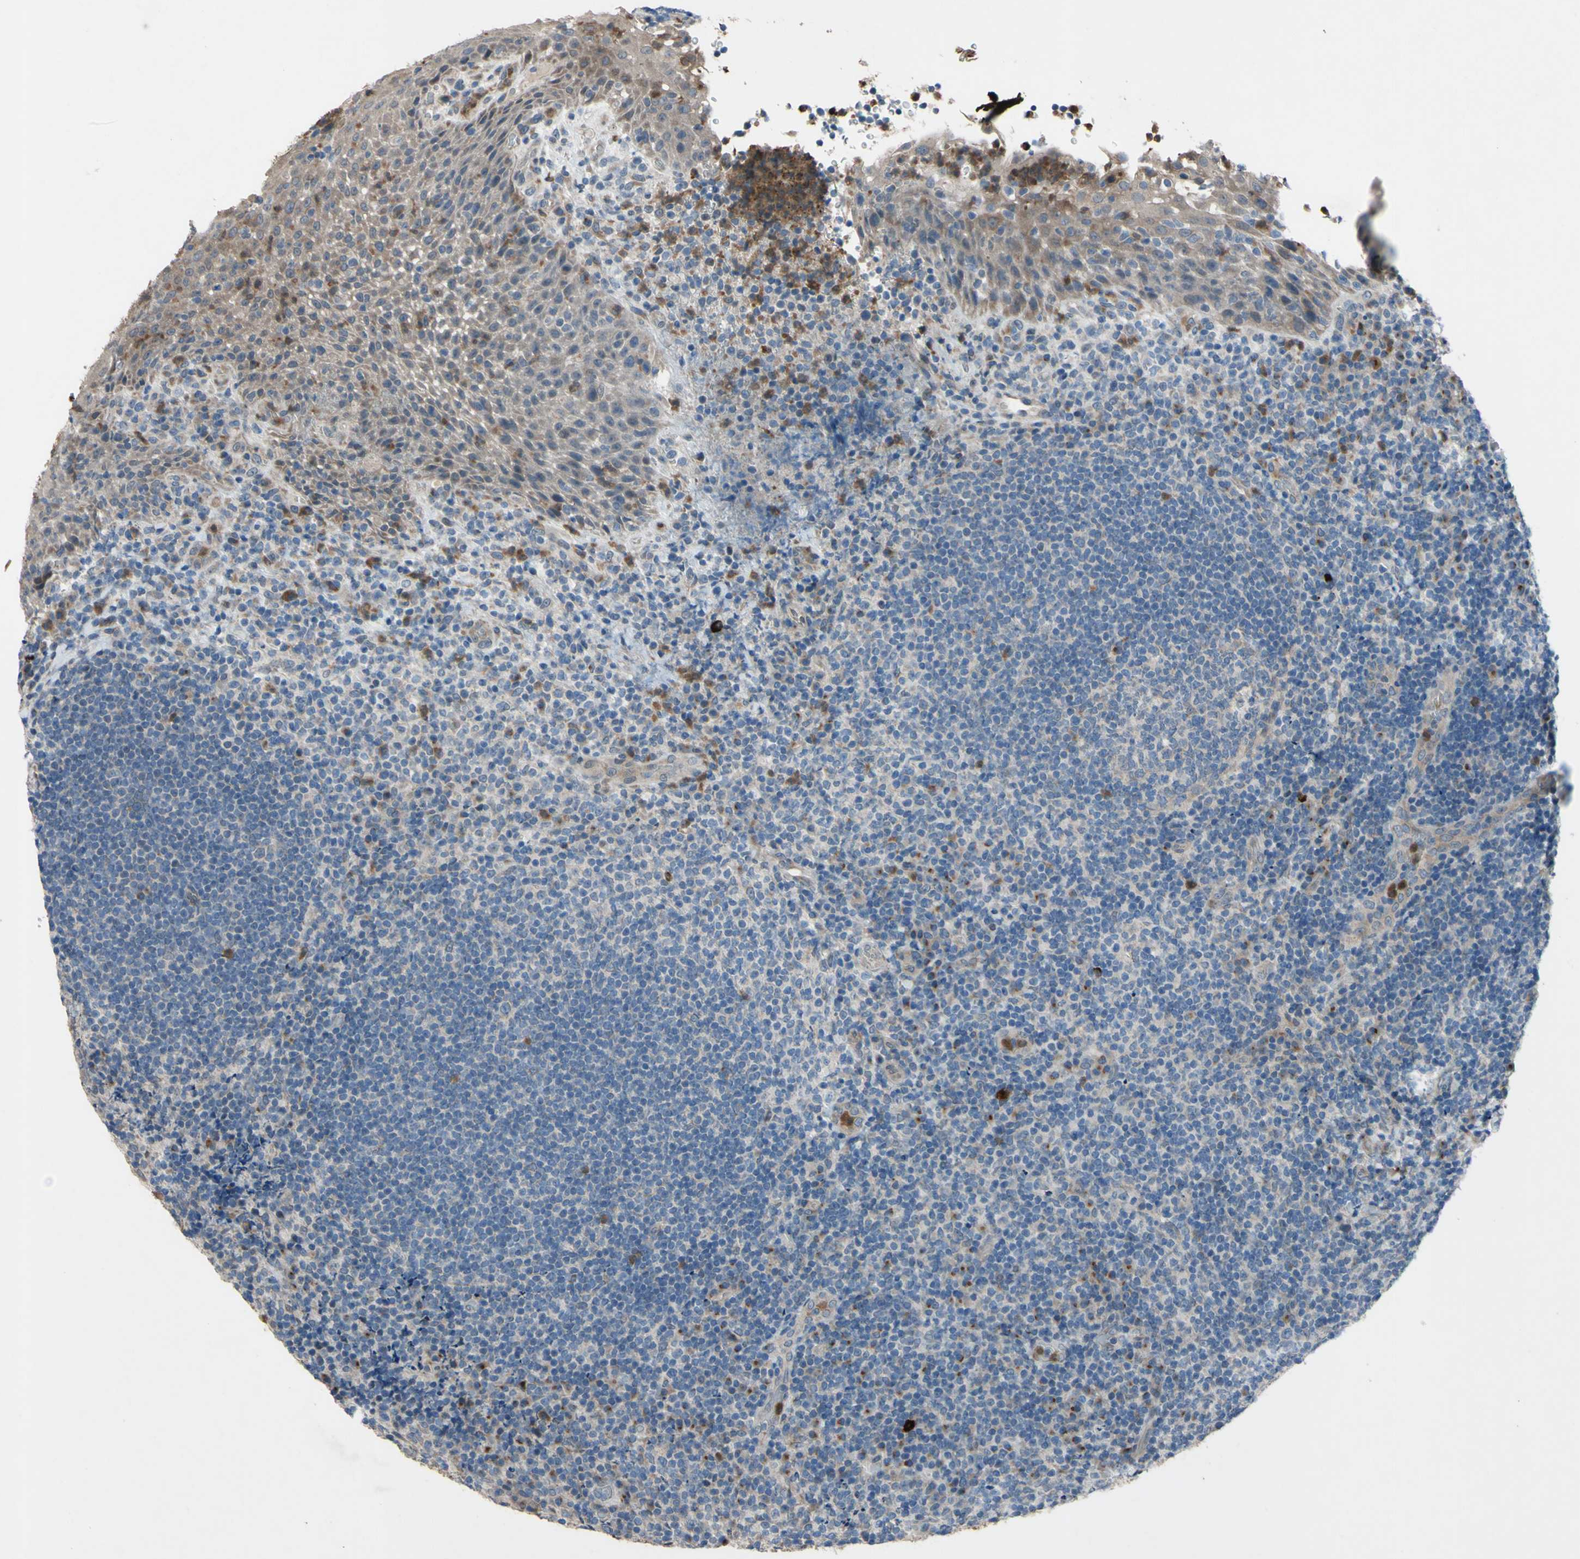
{"staining": {"intensity": "weak", "quantity": ">75%", "location": "cytoplasmic/membranous"}, "tissue": "lymphoma", "cell_type": "Tumor cells", "image_type": "cancer", "snomed": [{"axis": "morphology", "description": "Malignant lymphoma, non-Hodgkin's type, High grade"}, {"axis": "topography", "description": "Tonsil"}], "caption": "This image reveals lymphoma stained with IHC to label a protein in brown. The cytoplasmic/membranous of tumor cells show weak positivity for the protein. Nuclei are counter-stained blue.", "gene": "GRAMD2B", "patient": {"sex": "female", "age": 36}}